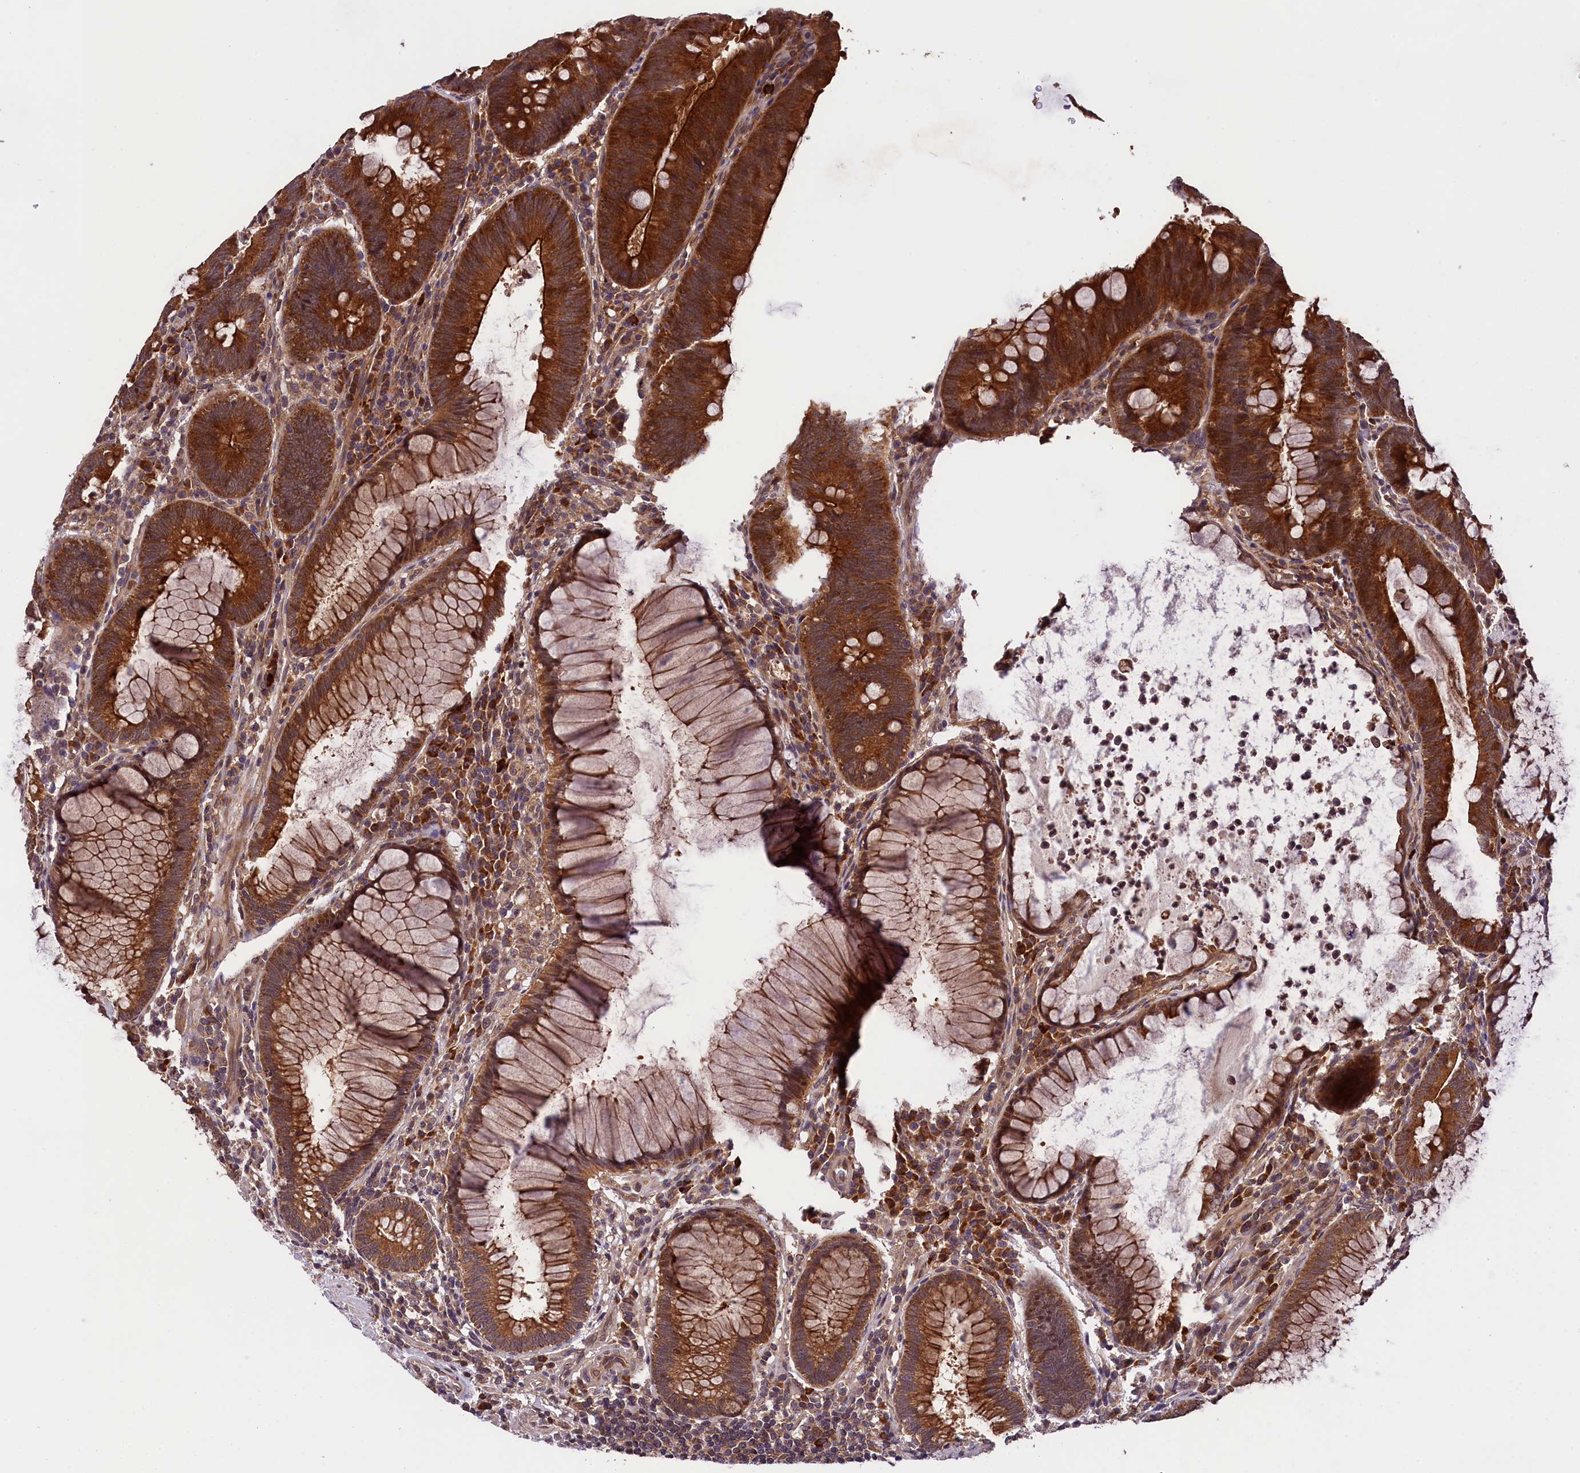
{"staining": {"intensity": "strong", "quantity": ">75%", "location": "cytoplasmic/membranous"}, "tissue": "colorectal cancer", "cell_type": "Tumor cells", "image_type": "cancer", "snomed": [{"axis": "morphology", "description": "Adenocarcinoma, NOS"}, {"axis": "topography", "description": "Rectum"}], "caption": "This photomicrograph exhibits immunohistochemistry staining of adenocarcinoma (colorectal), with high strong cytoplasmic/membranous staining in approximately >75% of tumor cells.", "gene": "DOHH", "patient": {"sex": "female", "age": 75}}